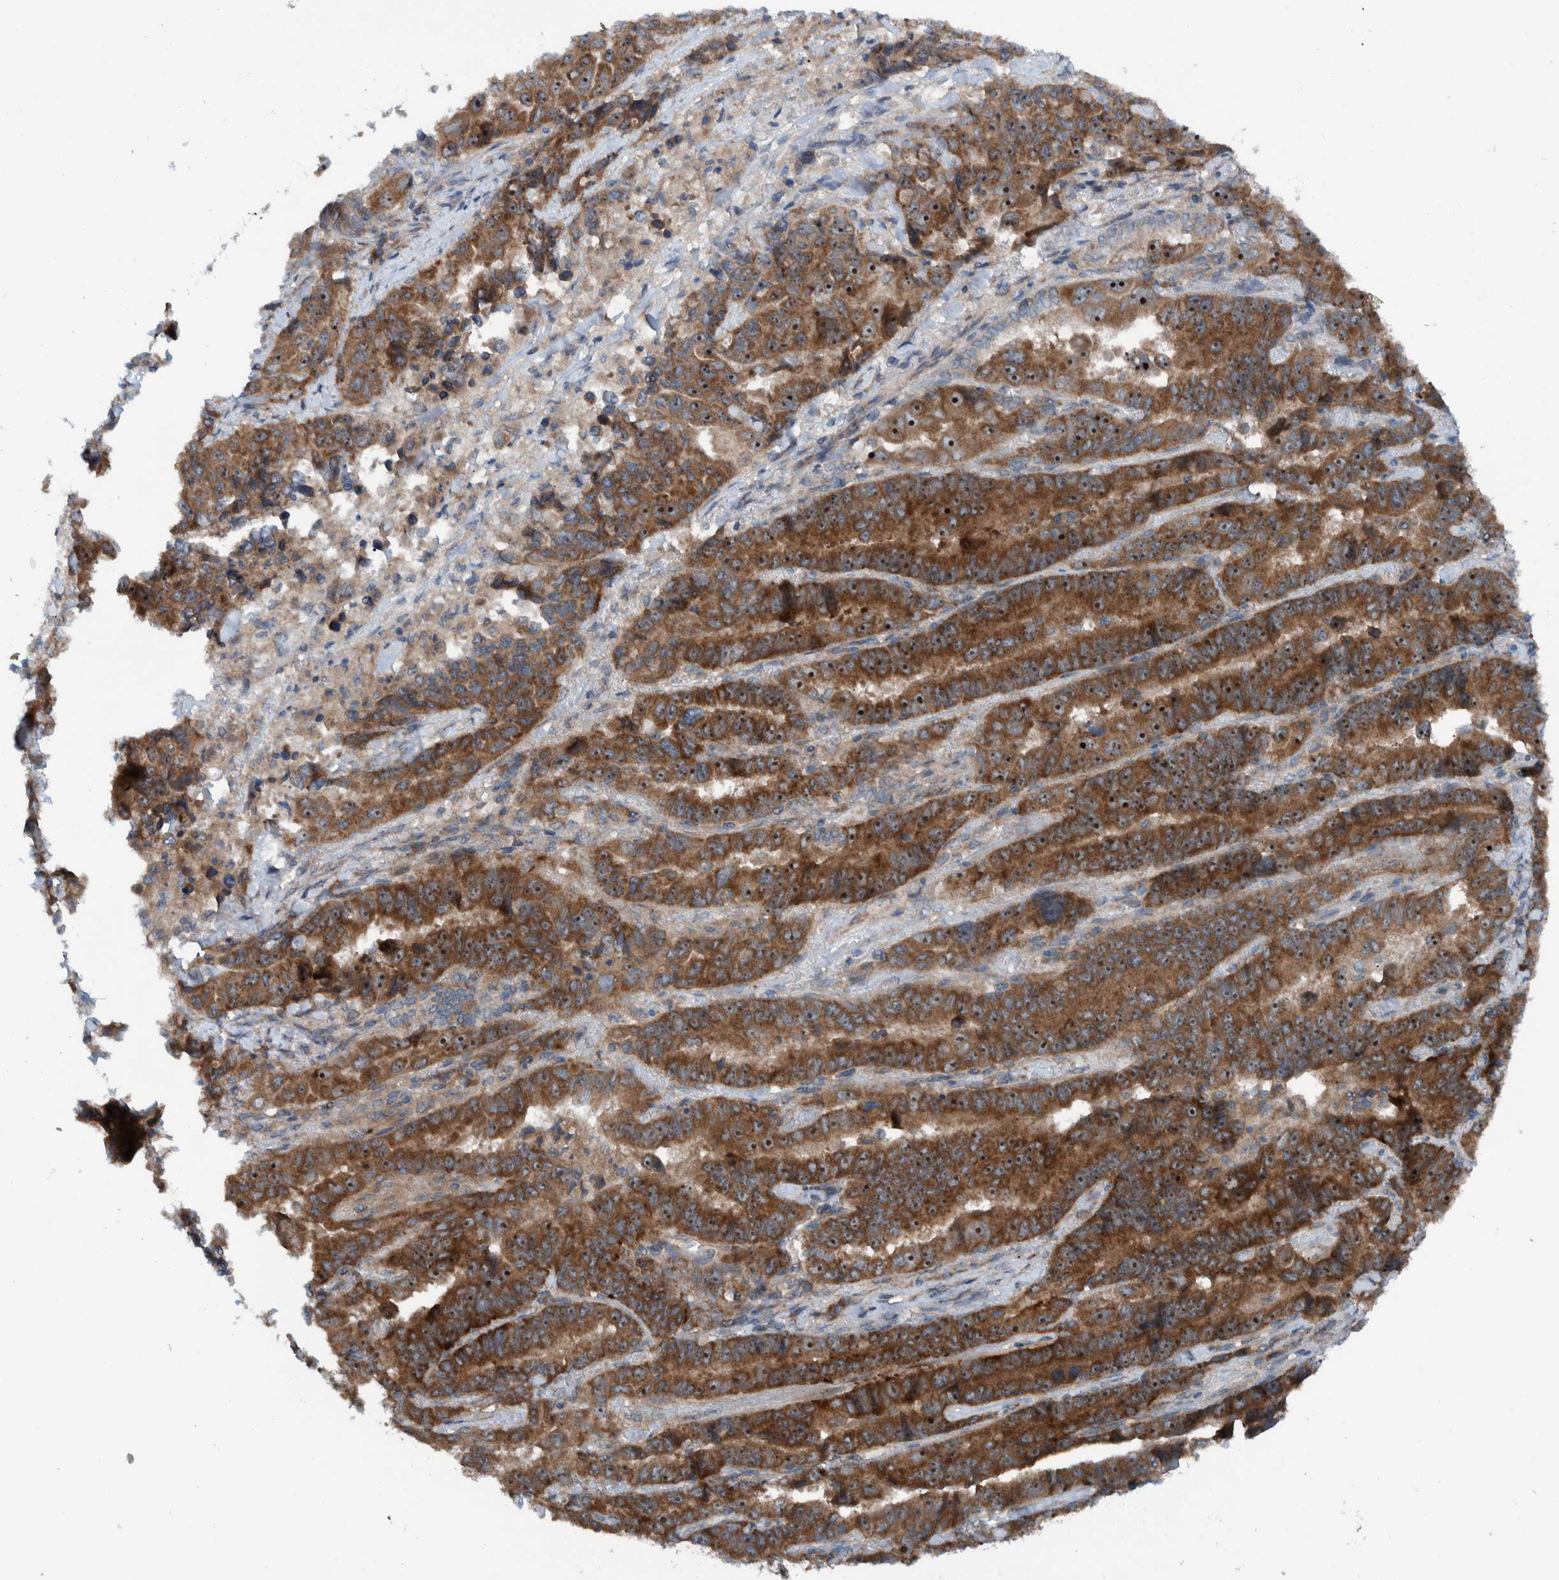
{"staining": {"intensity": "moderate", "quantity": ">75%", "location": "cytoplasmic/membranous,nuclear"}, "tissue": "lung cancer", "cell_type": "Tumor cells", "image_type": "cancer", "snomed": [{"axis": "morphology", "description": "Adenocarcinoma, NOS"}, {"axis": "topography", "description": "Lung"}], "caption": "Brown immunohistochemical staining in human adenocarcinoma (lung) displays moderate cytoplasmic/membranous and nuclear positivity in about >75% of tumor cells. (DAB (3,3'-diaminobenzidine) IHC with brightfield microscopy, high magnification).", "gene": "CUEDC1", "patient": {"sex": "female", "age": 51}}